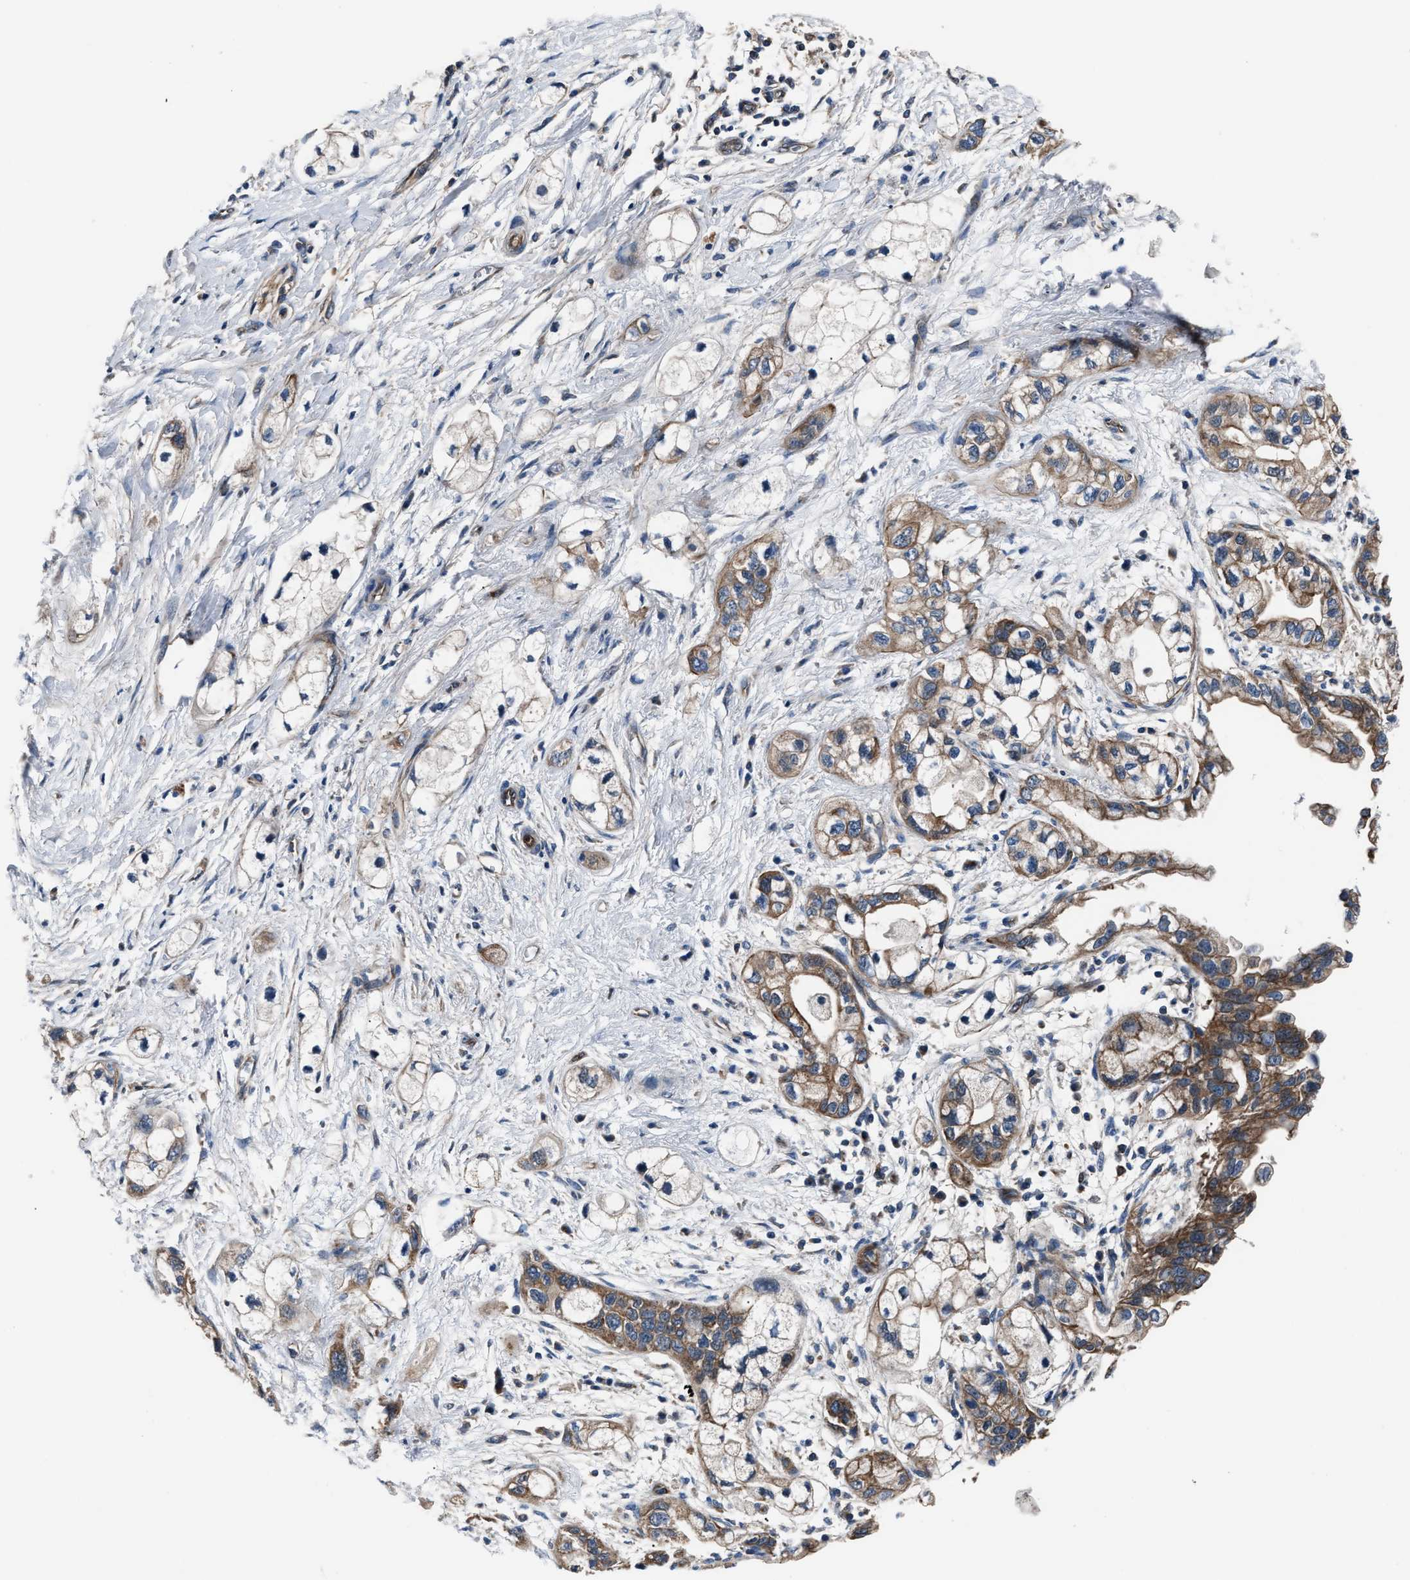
{"staining": {"intensity": "moderate", "quantity": ">75%", "location": "cytoplasmic/membranous"}, "tissue": "pancreatic cancer", "cell_type": "Tumor cells", "image_type": "cancer", "snomed": [{"axis": "morphology", "description": "Adenocarcinoma, NOS"}, {"axis": "topography", "description": "Pancreas"}], "caption": "Immunohistochemistry staining of pancreatic cancer, which exhibits medium levels of moderate cytoplasmic/membranous positivity in approximately >75% of tumor cells indicating moderate cytoplasmic/membranous protein staining. The staining was performed using DAB (3,3'-diaminobenzidine) (brown) for protein detection and nuclei were counterstained in hematoxylin (blue).", "gene": "GGCT", "patient": {"sex": "male", "age": 74}}